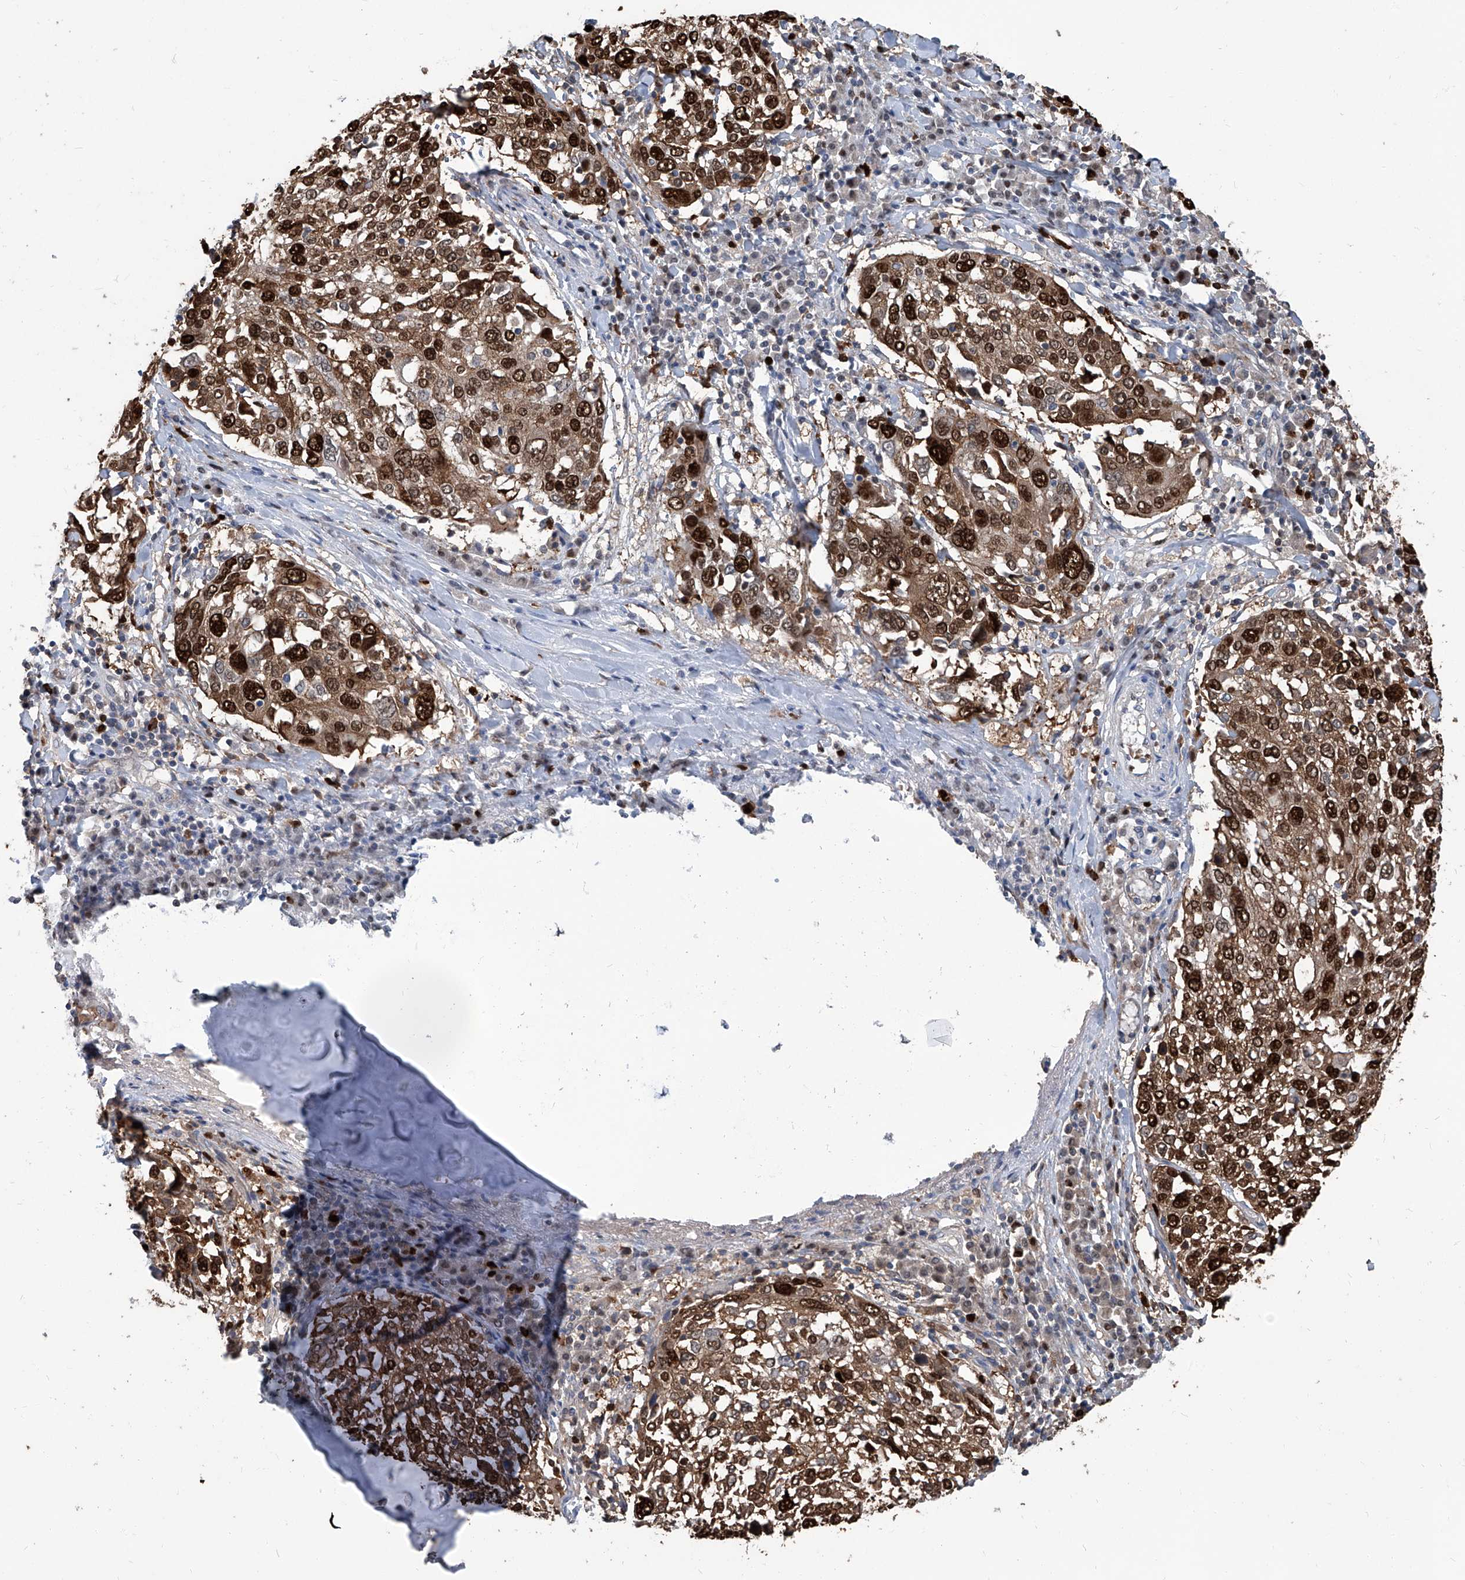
{"staining": {"intensity": "strong", "quantity": ">75%", "location": "cytoplasmic/membranous,nuclear"}, "tissue": "lung cancer", "cell_type": "Tumor cells", "image_type": "cancer", "snomed": [{"axis": "morphology", "description": "Squamous cell carcinoma, NOS"}, {"axis": "topography", "description": "Lung"}], "caption": "An immunohistochemistry image of neoplastic tissue is shown. Protein staining in brown shows strong cytoplasmic/membranous and nuclear positivity in lung cancer within tumor cells. The protein of interest is stained brown, and the nuclei are stained in blue (DAB (3,3'-diaminobenzidine) IHC with brightfield microscopy, high magnification).", "gene": "PCNA", "patient": {"sex": "male", "age": 65}}